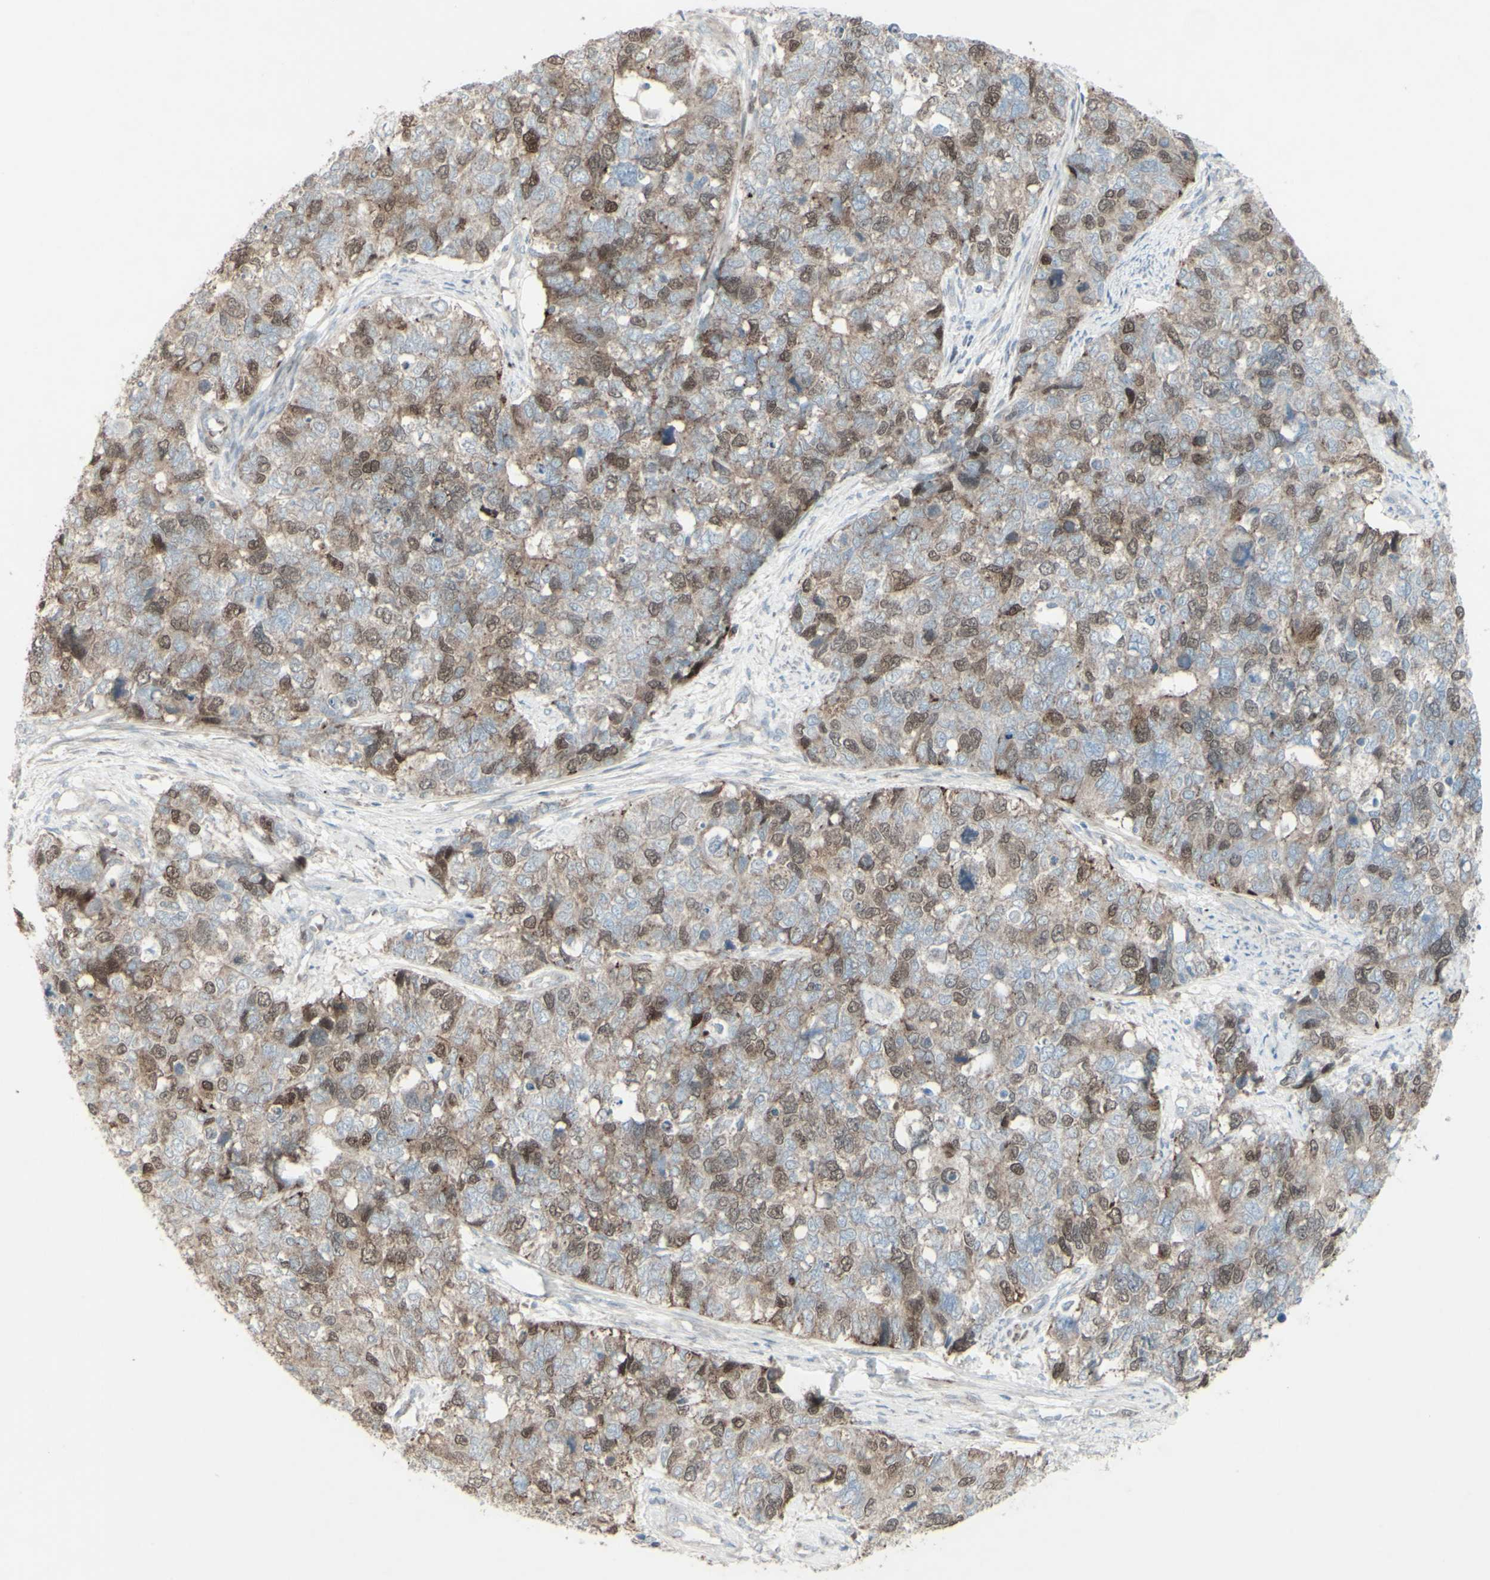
{"staining": {"intensity": "moderate", "quantity": "25%-75%", "location": "cytoplasmic/membranous,nuclear"}, "tissue": "cervical cancer", "cell_type": "Tumor cells", "image_type": "cancer", "snomed": [{"axis": "morphology", "description": "Squamous cell carcinoma, NOS"}, {"axis": "topography", "description": "Cervix"}], "caption": "A micrograph showing moderate cytoplasmic/membranous and nuclear staining in approximately 25%-75% of tumor cells in cervical cancer, as visualized by brown immunohistochemical staining.", "gene": "GMNN", "patient": {"sex": "female", "age": 63}}